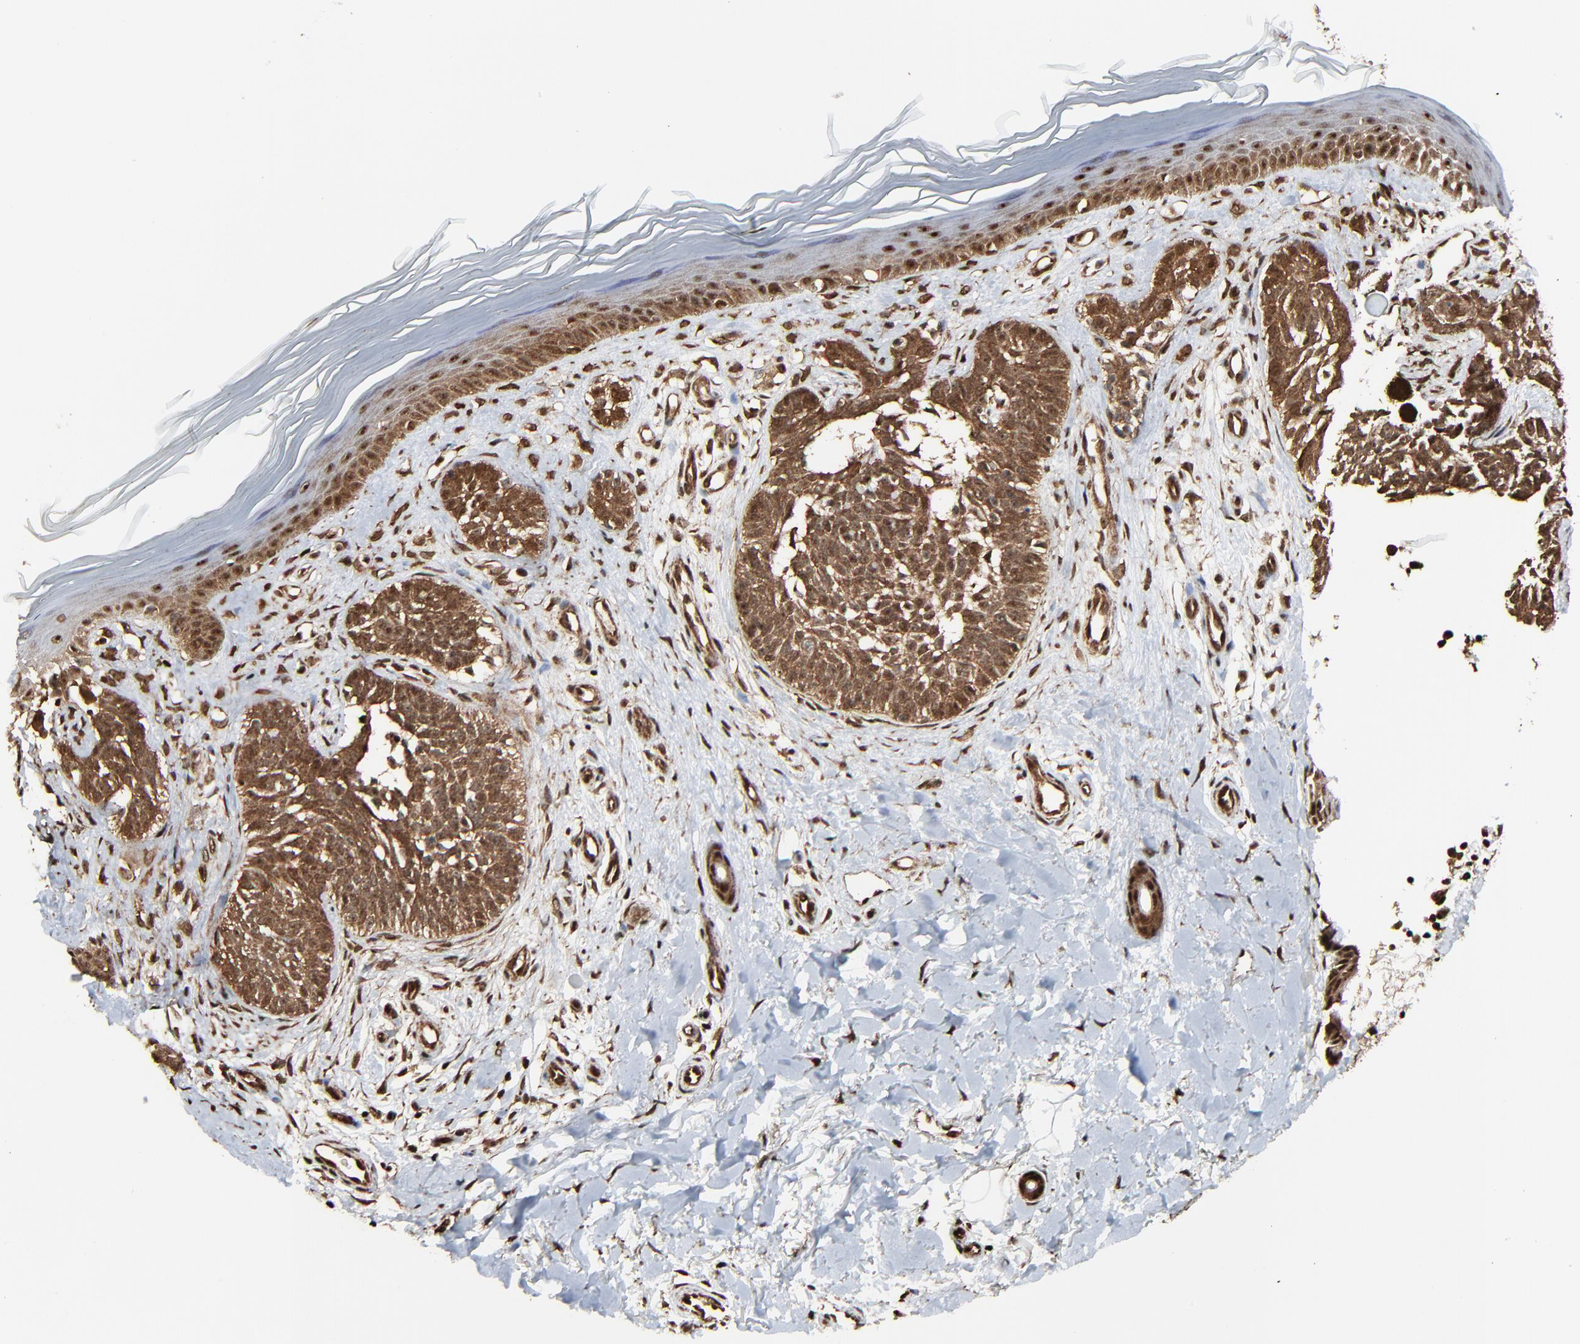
{"staining": {"intensity": "moderate", "quantity": ">75%", "location": "cytoplasmic/membranous,nuclear"}, "tissue": "skin cancer", "cell_type": "Tumor cells", "image_type": "cancer", "snomed": [{"axis": "morphology", "description": "Normal tissue, NOS"}, {"axis": "morphology", "description": "Basal cell carcinoma"}, {"axis": "topography", "description": "Skin"}], "caption": "The immunohistochemical stain shows moderate cytoplasmic/membranous and nuclear expression in tumor cells of skin cancer tissue. (DAB (3,3'-diaminobenzidine) = brown stain, brightfield microscopy at high magnification).", "gene": "RHOJ", "patient": {"sex": "female", "age": 58}}